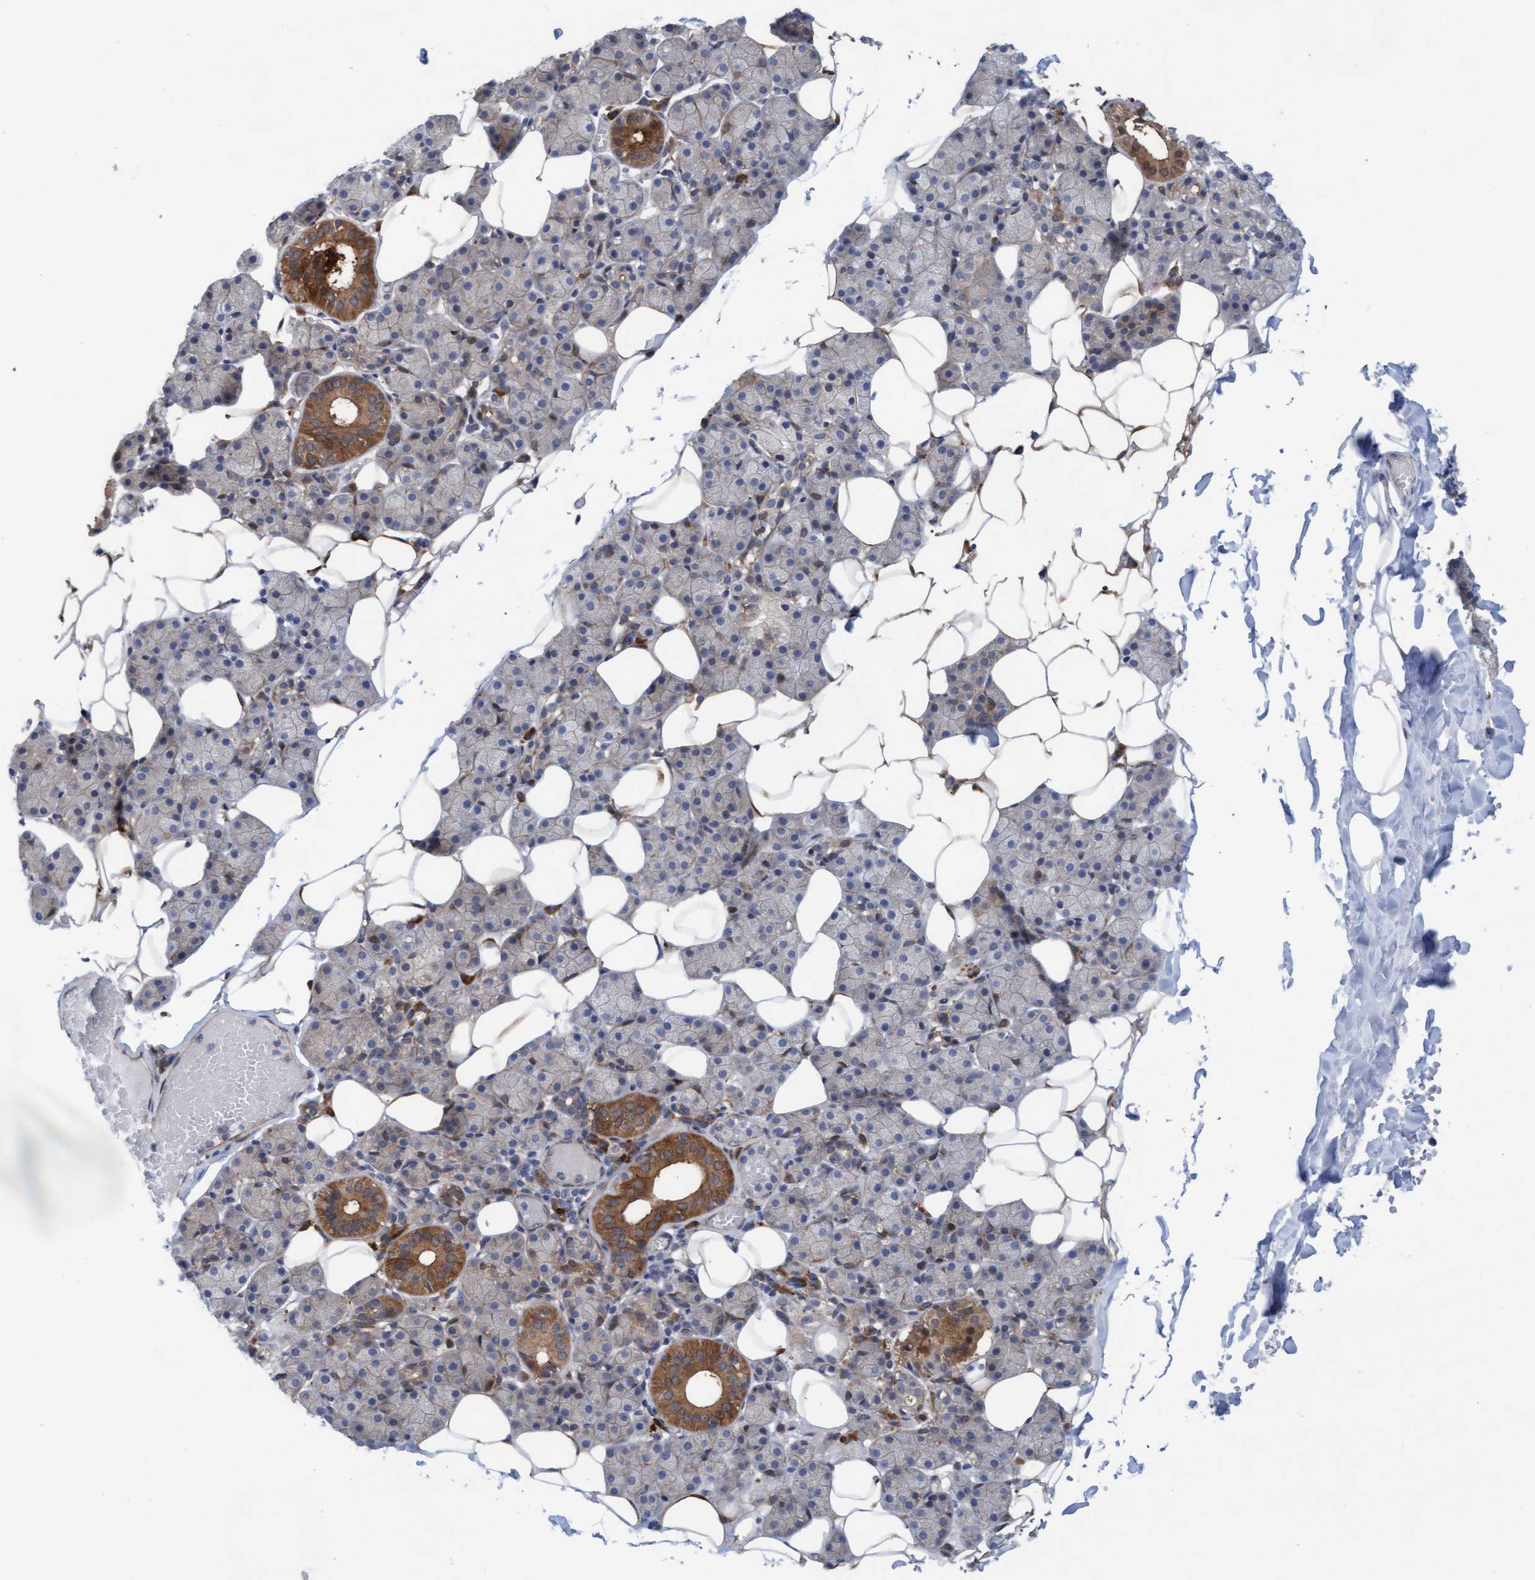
{"staining": {"intensity": "strong", "quantity": "<25%", "location": "cytoplasmic/membranous"}, "tissue": "salivary gland", "cell_type": "Glandular cells", "image_type": "normal", "snomed": [{"axis": "morphology", "description": "Normal tissue, NOS"}, {"axis": "topography", "description": "Salivary gland"}], "caption": "Immunohistochemical staining of normal salivary gland demonstrates <25% levels of strong cytoplasmic/membranous protein staining in approximately <25% of glandular cells.", "gene": "PLCD1", "patient": {"sex": "female", "age": 33}}